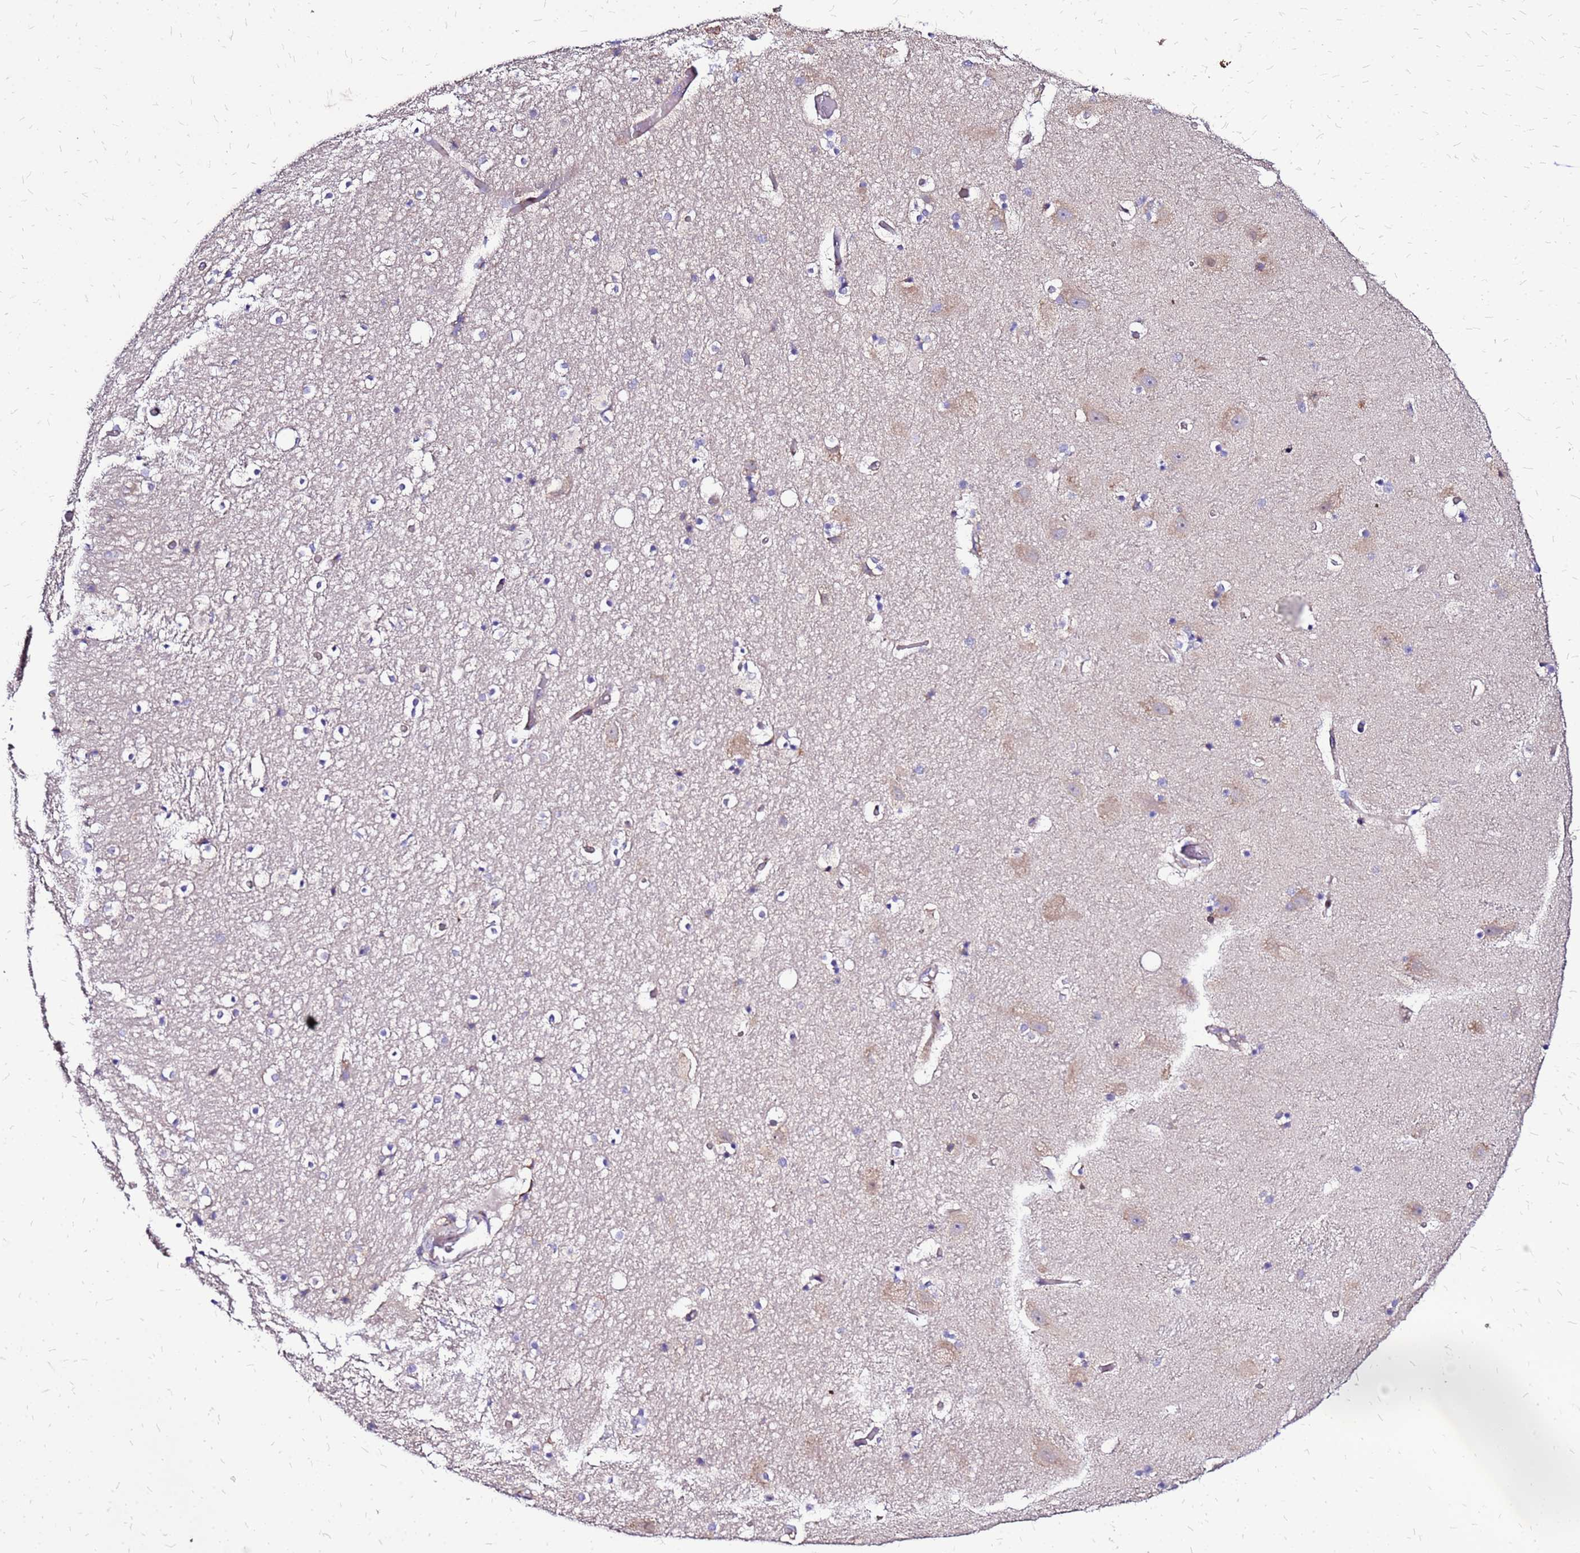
{"staining": {"intensity": "negative", "quantity": "none", "location": "none"}, "tissue": "hippocampus", "cell_type": "Glial cells", "image_type": "normal", "snomed": [{"axis": "morphology", "description": "Normal tissue, NOS"}, {"axis": "topography", "description": "Hippocampus"}], "caption": "Hippocampus stained for a protein using immunohistochemistry (IHC) exhibits no staining glial cells.", "gene": "VMO1", "patient": {"sex": "female", "age": 52}}